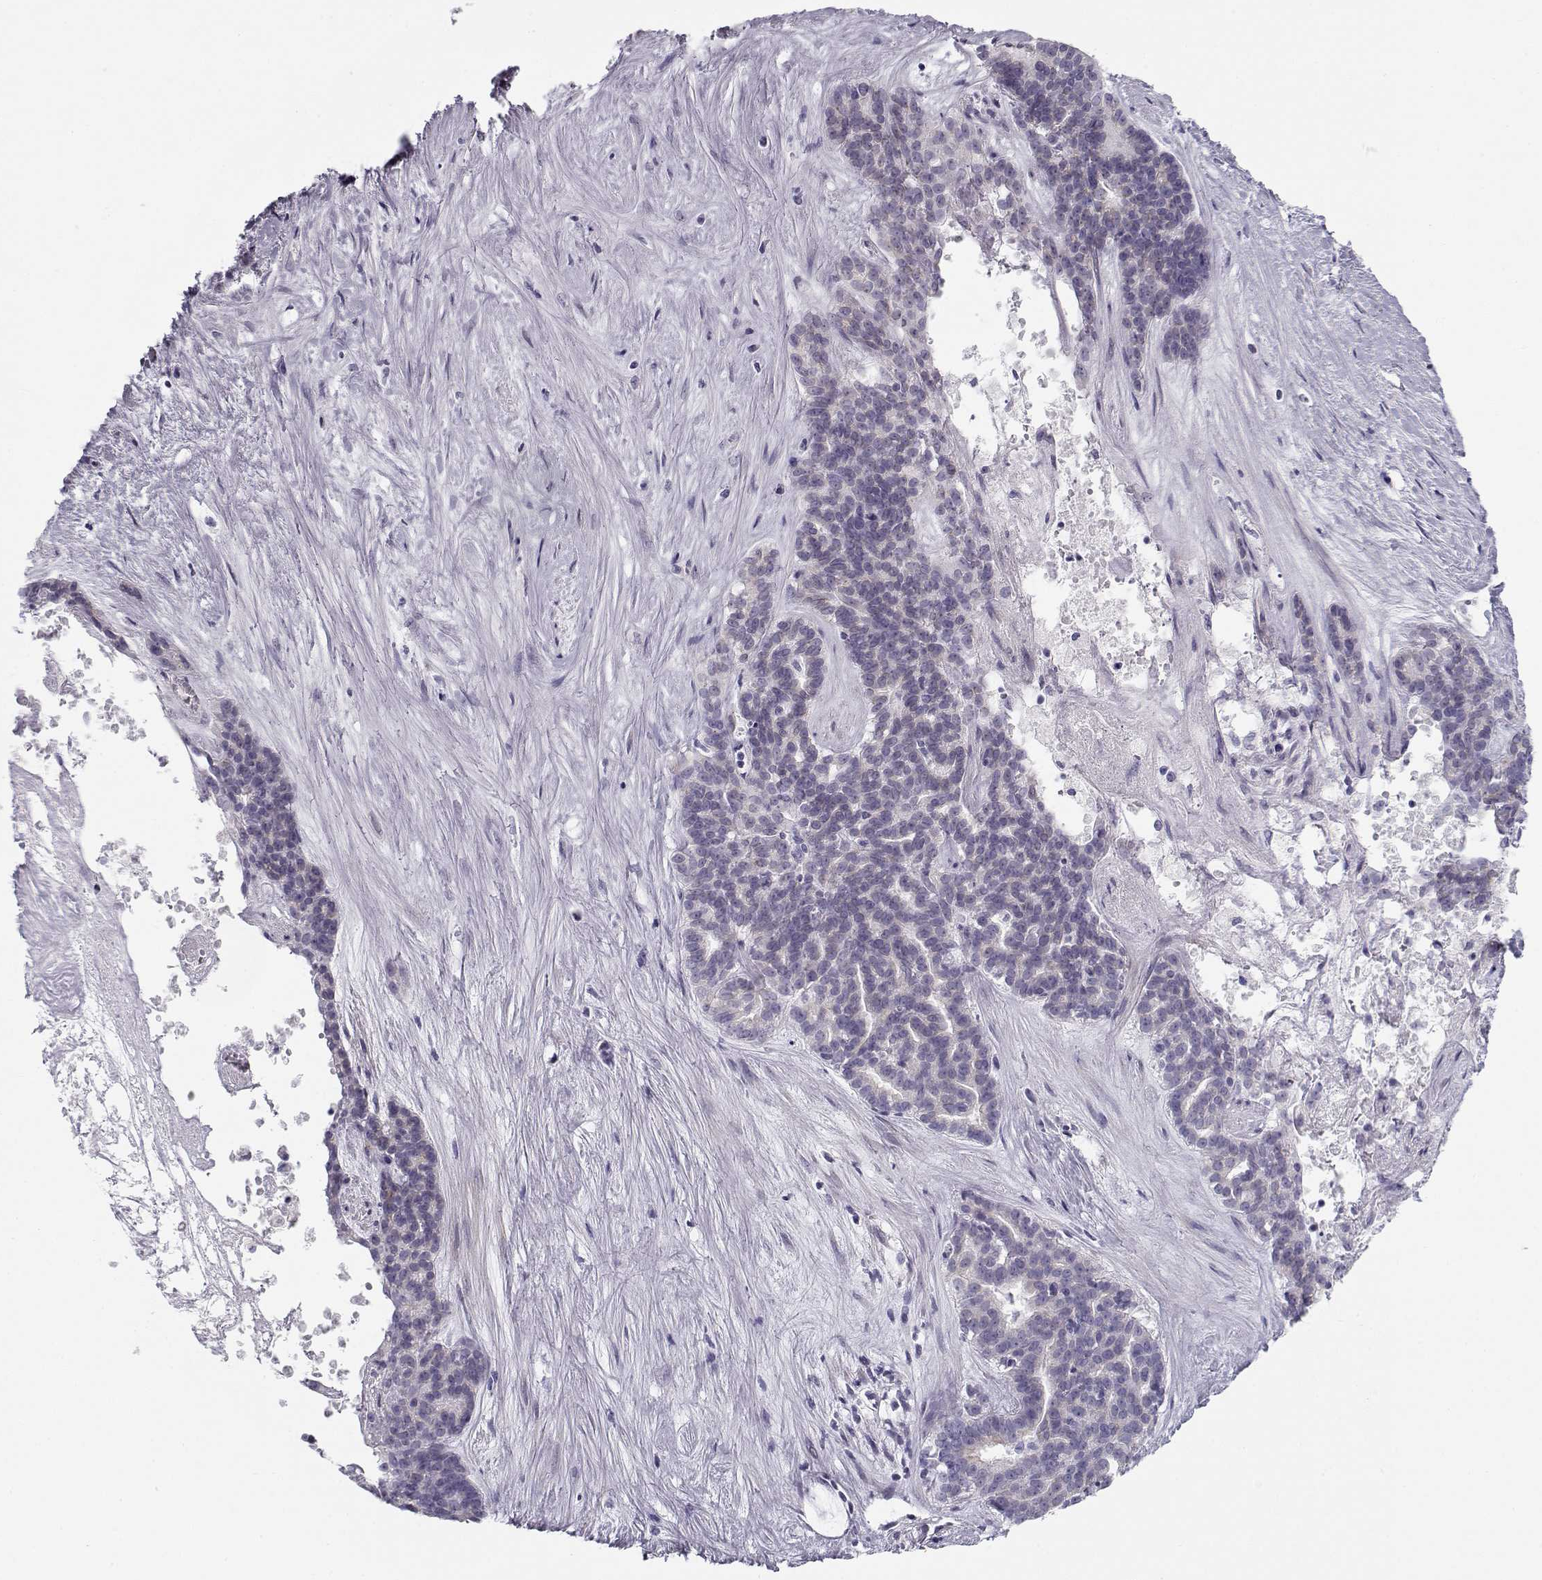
{"staining": {"intensity": "negative", "quantity": "none", "location": "none"}, "tissue": "liver cancer", "cell_type": "Tumor cells", "image_type": "cancer", "snomed": [{"axis": "morphology", "description": "Cholangiocarcinoma"}, {"axis": "topography", "description": "Liver"}], "caption": "The IHC histopathology image has no significant staining in tumor cells of liver cancer (cholangiocarcinoma) tissue.", "gene": "CREB3L3", "patient": {"sex": "female", "age": 47}}